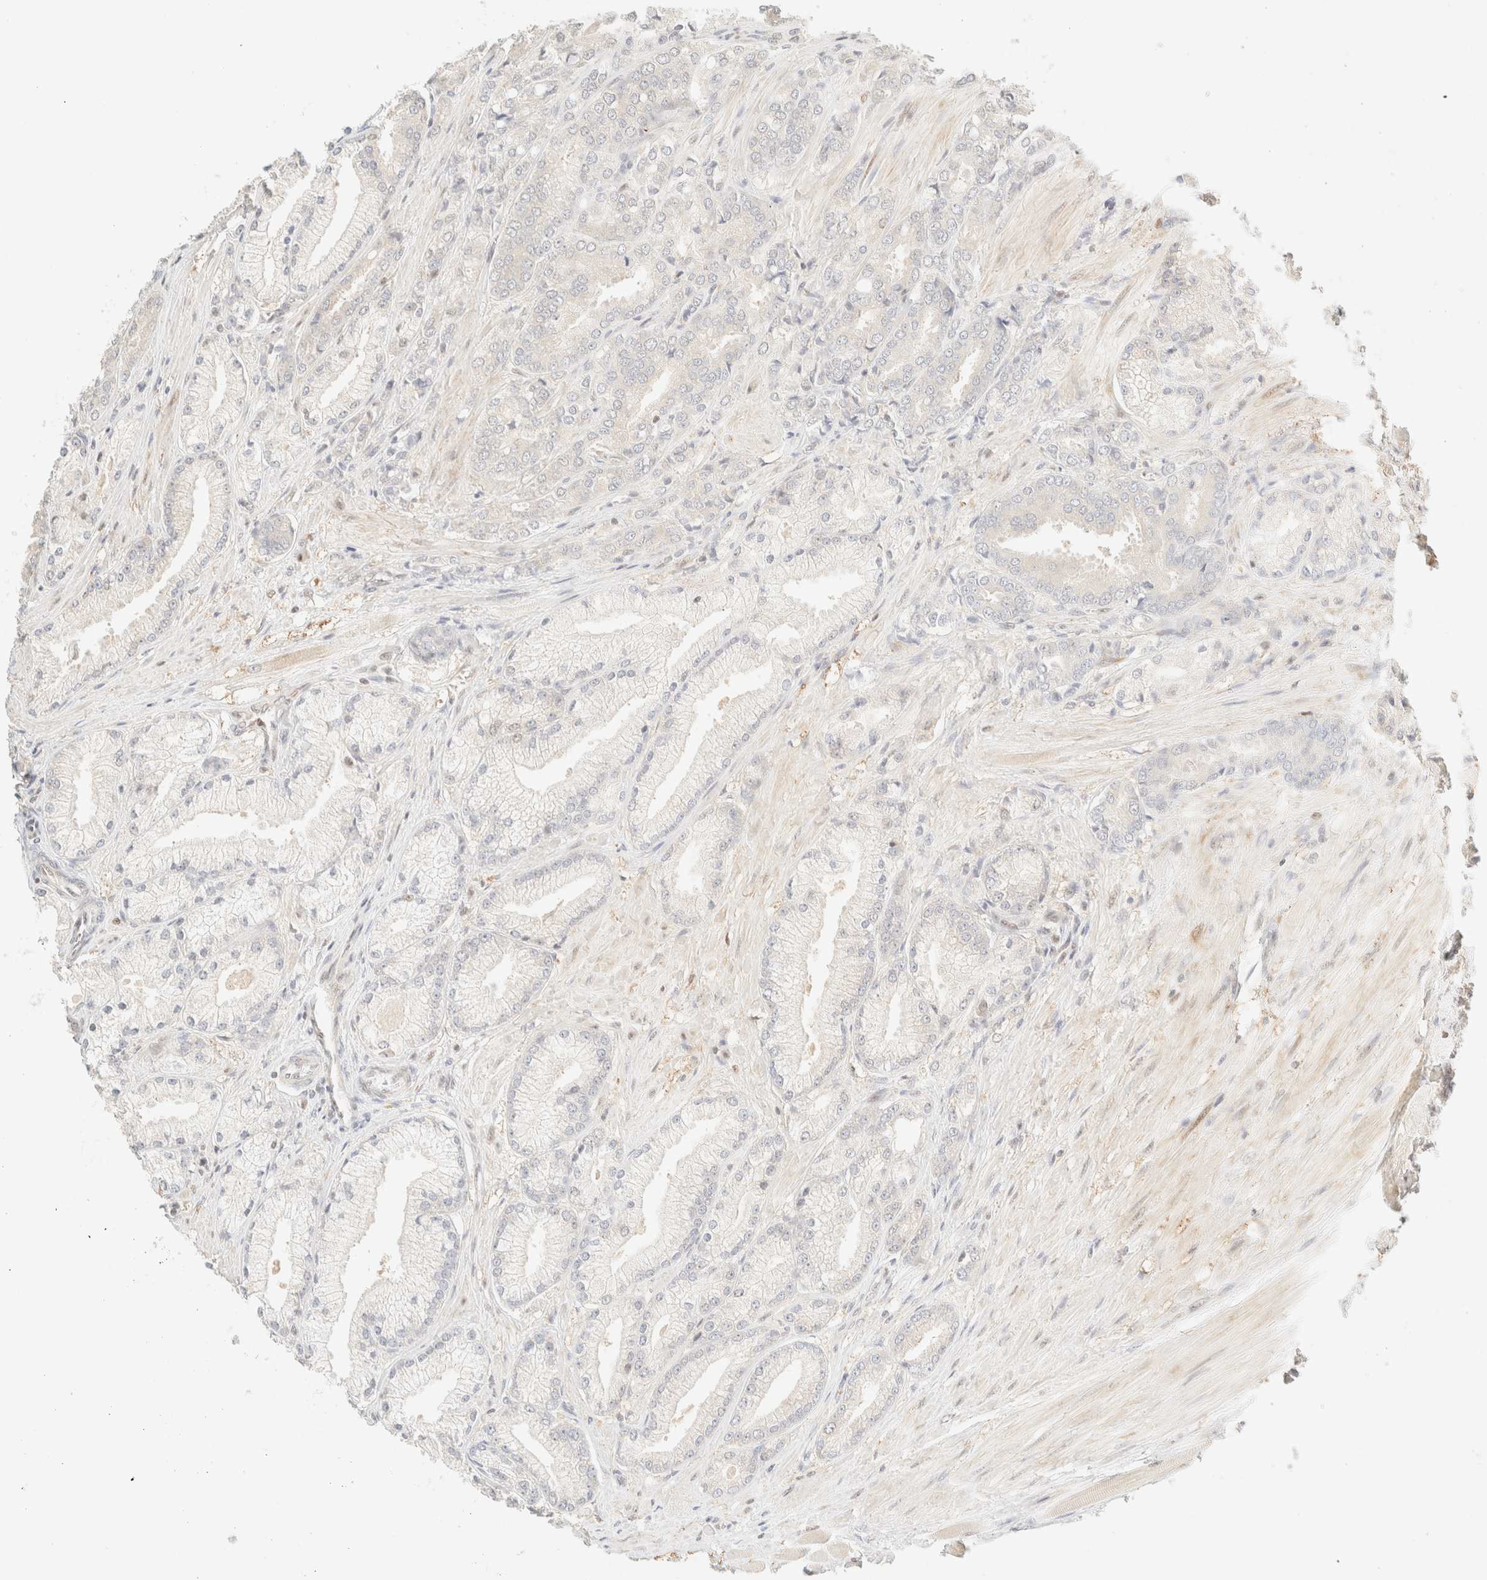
{"staining": {"intensity": "negative", "quantity": "none", "location": "none"}, "tissue": "prostate cancer", "cell_type": "Tumor cells", "image_type": "cancer", "snomed": [{"axis": "morphology", "description": "Adenocarcinoma, High grade"}, {"axis": "topography", "description": "Prostate"}], "caption": "Tumor cells show no significant protein staining in adenocarcinoma (high-grade) (prostate).", "gene": "TSR1", "patient": {"sex": "male", "age": 50}}